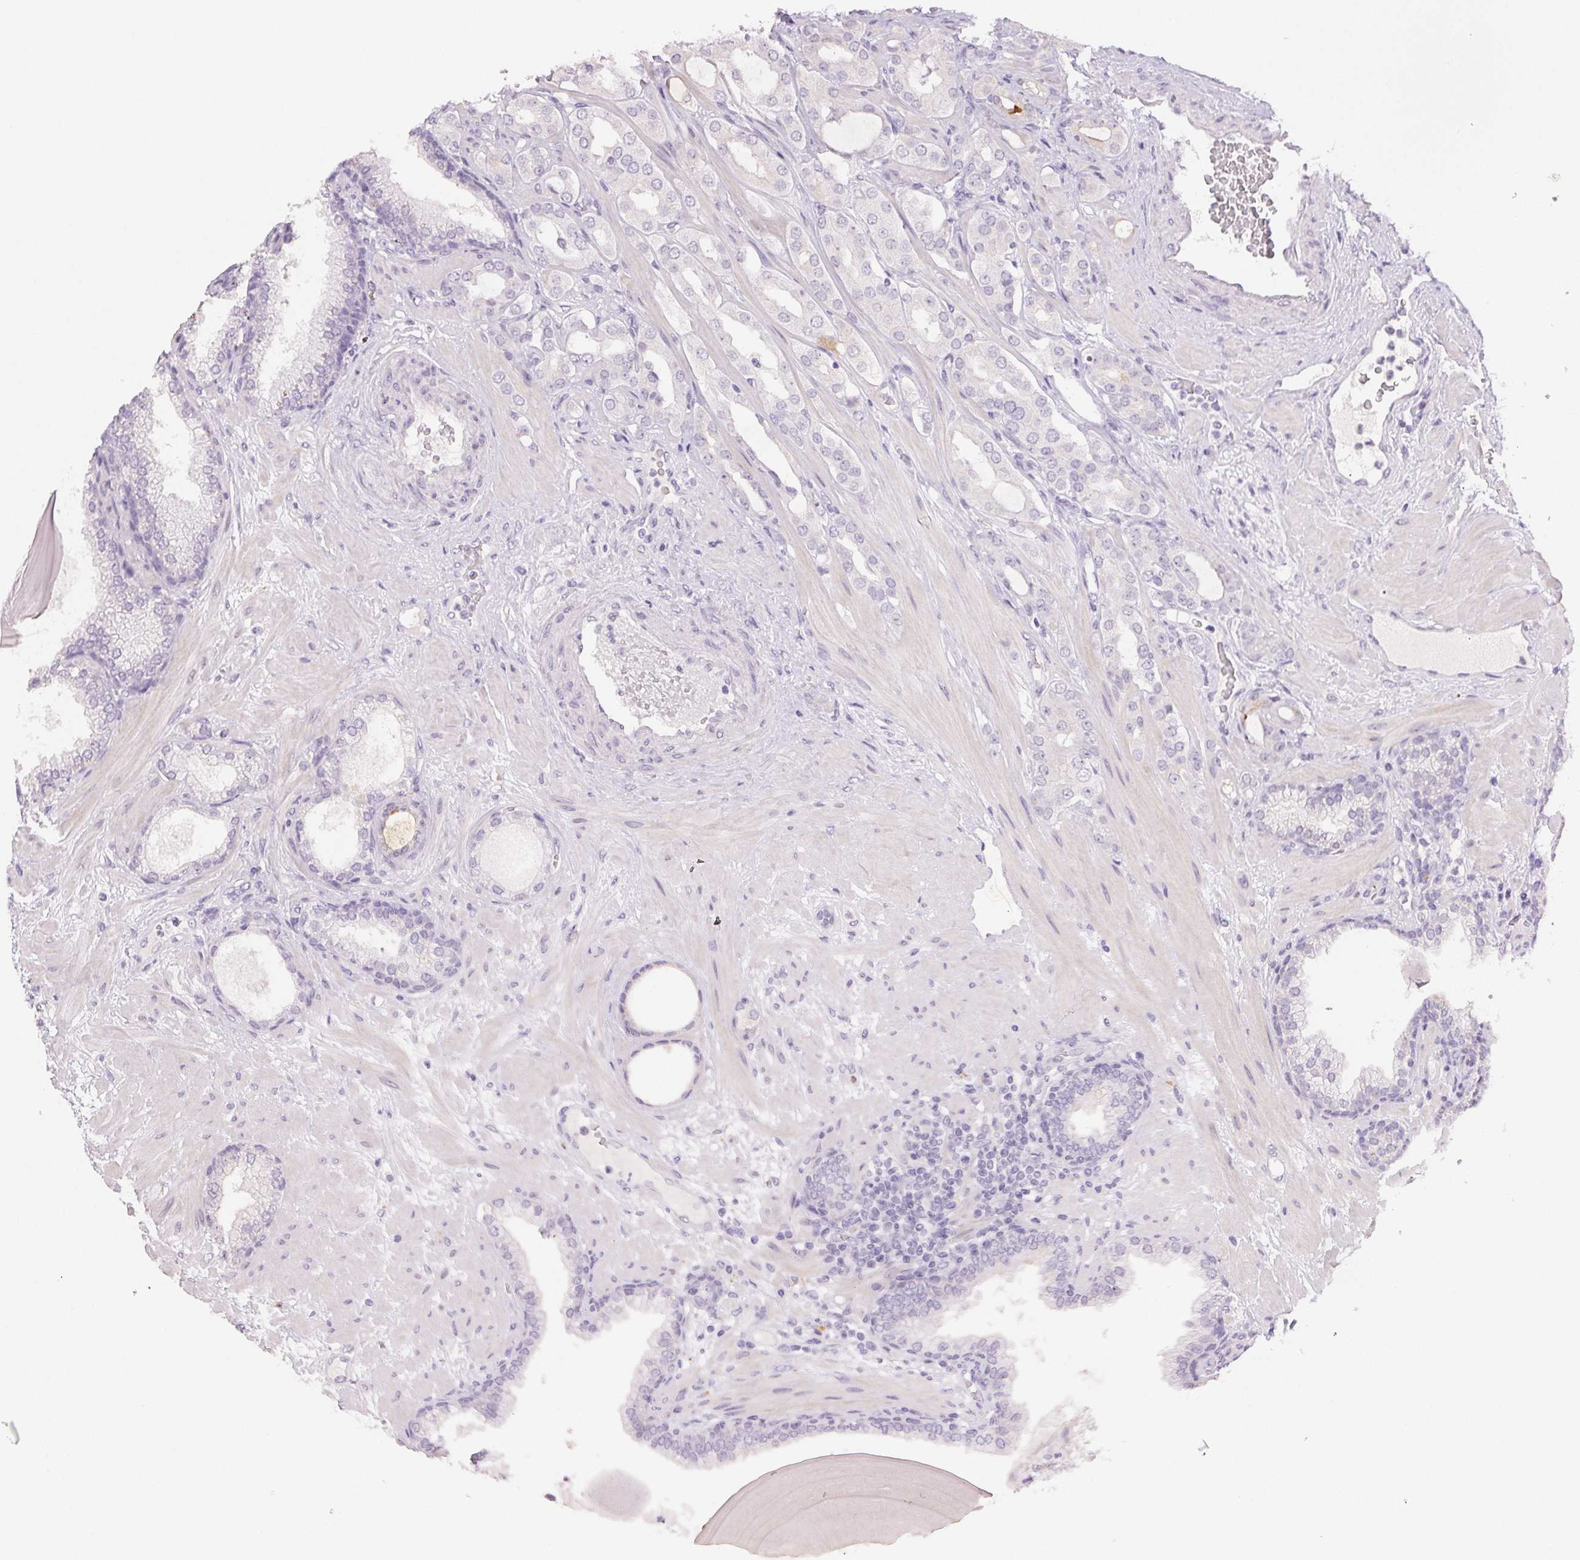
{"staining": {"intensity": "negative", "quantity": "none", "location": "none"}, "tissue": "prostate cancer", "cell_type": "Tumor cells", "image_type": "cancer", "snomed": [{"axis": "morphology", "description": "Adenocarcinoma, Low grade"}, {"axis": "topography", "description": "Prostate"}], "caption": "This is a micrograph of immunohistochemistry (IHC) staining of prostate cancer (low-grade adenocarcinoma), which shows no staining in tumor cells. (DAB IHC, high magnification).", "gene": "BPIFB2", "patient": {"sex": "male", "age": 57}}